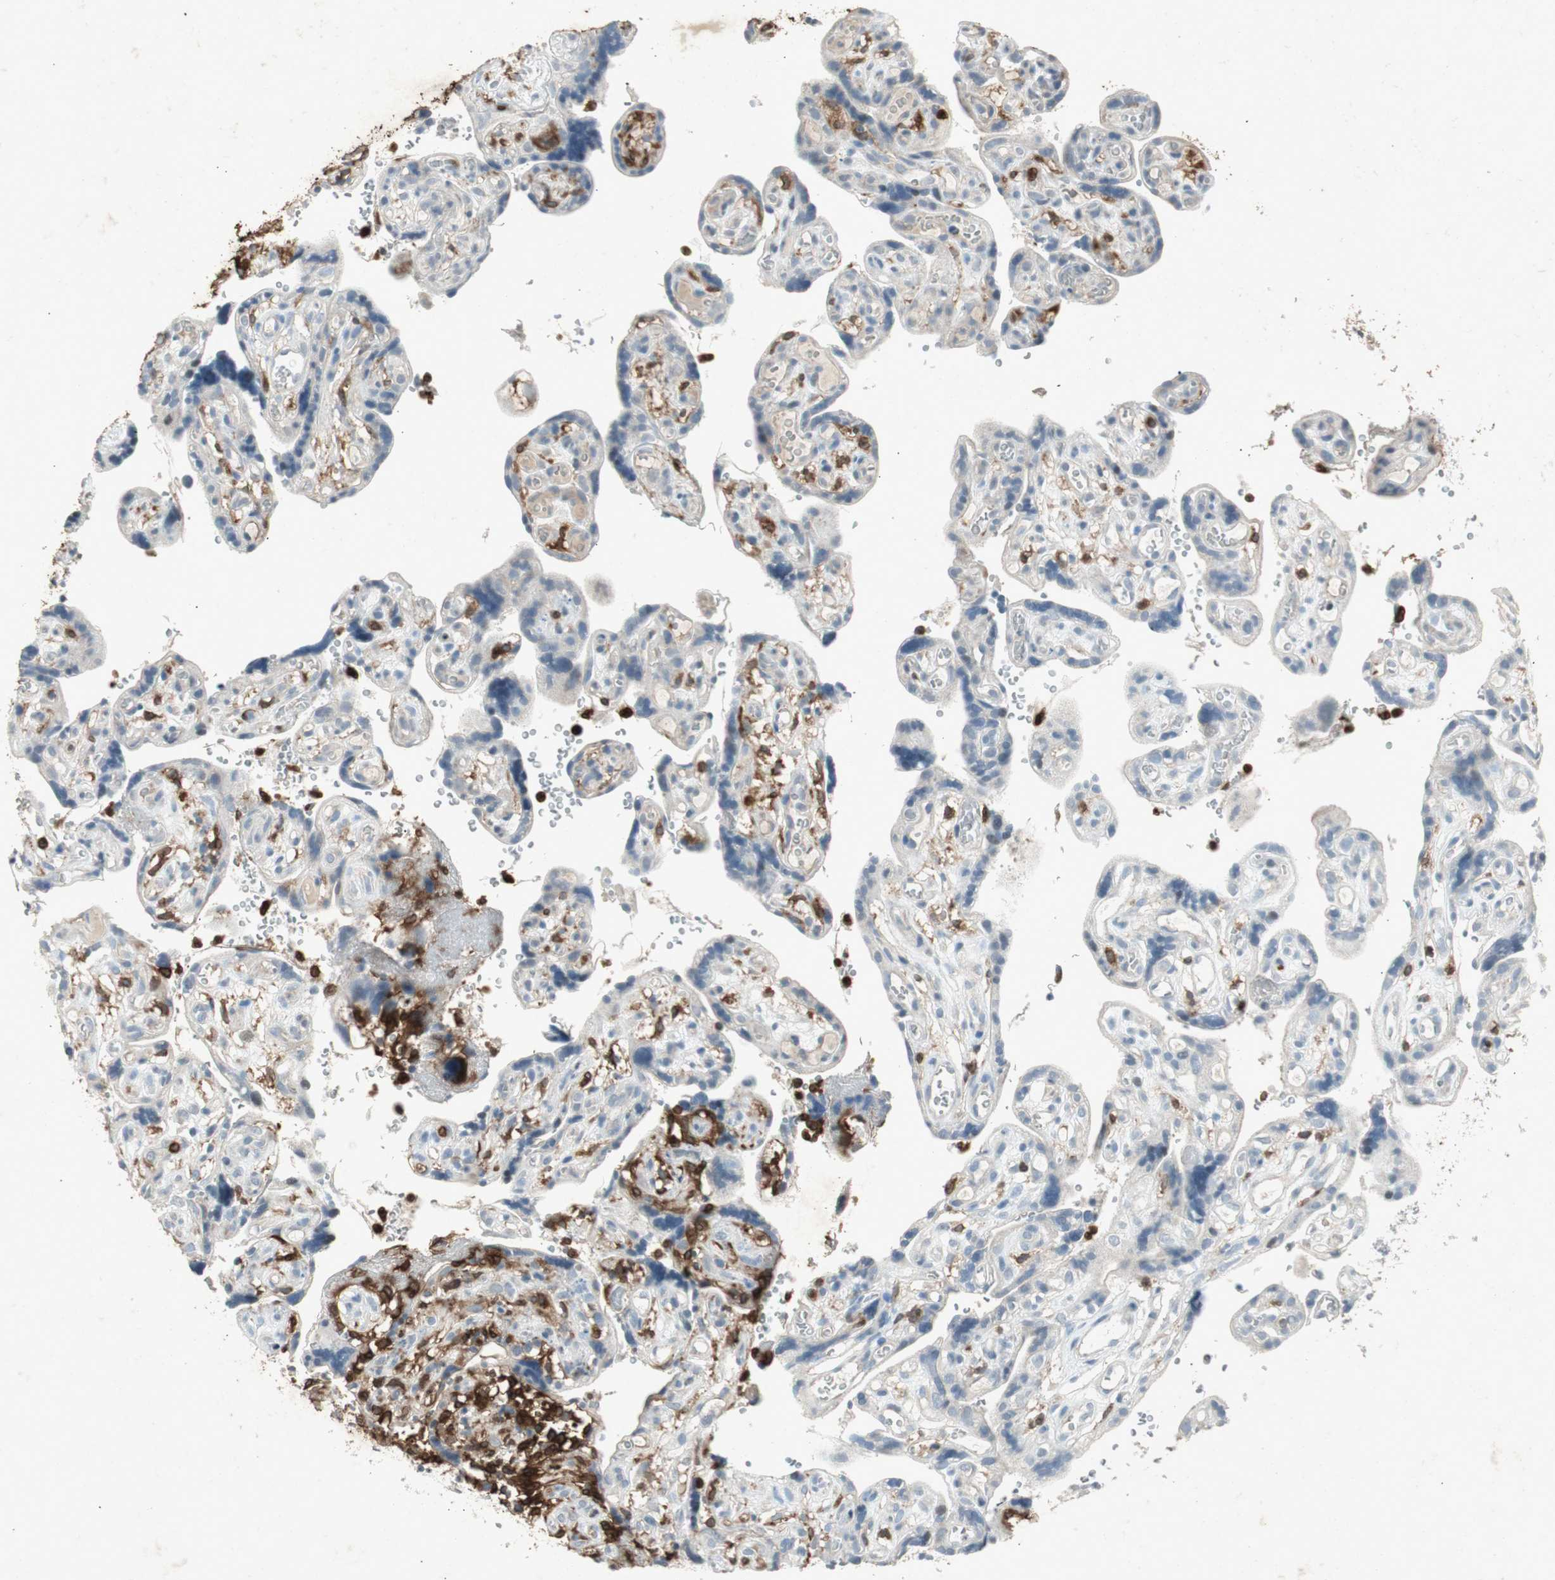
{"staining": {"intensity": "negative", "quantity": "none", "location": "none"}, "tissue": "placenta", "cell_type": "Trophoblastic cells", "image_type": "normal", "snomed": [{"axis": "morphology", "description": "Normal tissue, NOS"}, {"axis": "topography", "description": "Placenta"}], "caption": "Immunohistochemical staining of benign human placenta displays no significant expression in trophoblastic cells. (Immunohistochemistry, brightfield microscopy, high magnification).", "gene": "TYROBP", "patient": {"sex": "female", "age": 30}}